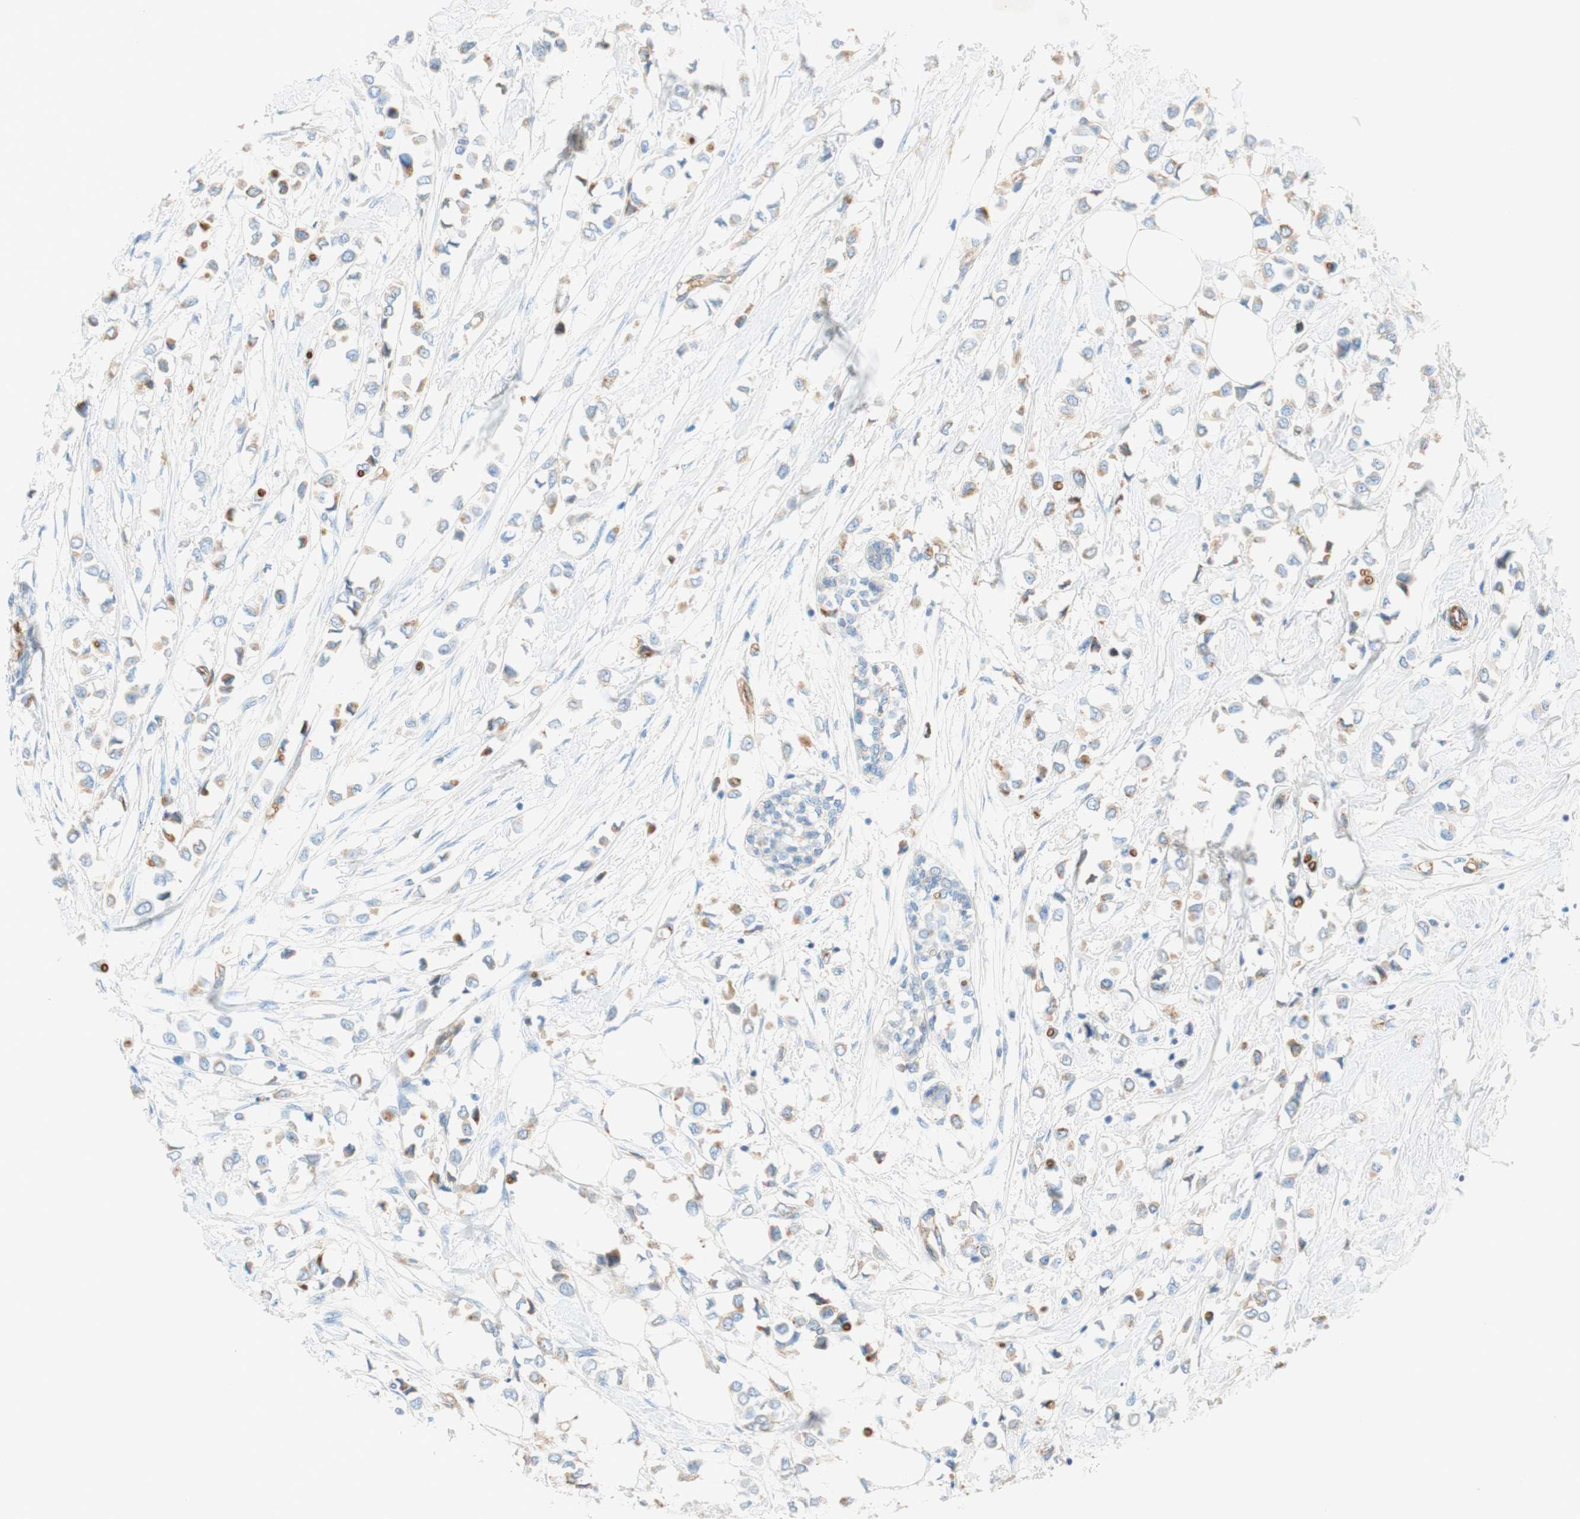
{"staining": {"intensity": "weak", "quantity": "<25%", "location": "cytoplasmic/membranous"}, "tissue": "breast cancer", "cell_type": "Tumor cells", "image_type": "cancer", "snomed": [{"axis": "morphology", "description": "Lobular carcinoma"}, {"axis": "topography", "description": "Breast"}], "caption": "Protein analysis of breast lobular carcinoma exhibits no significant expression in tumor cells. (DAB immunohistochemistry with hematoxylin counter stain).", "gene": "STOM", "patient": {"sex": "female", "age": 51}}